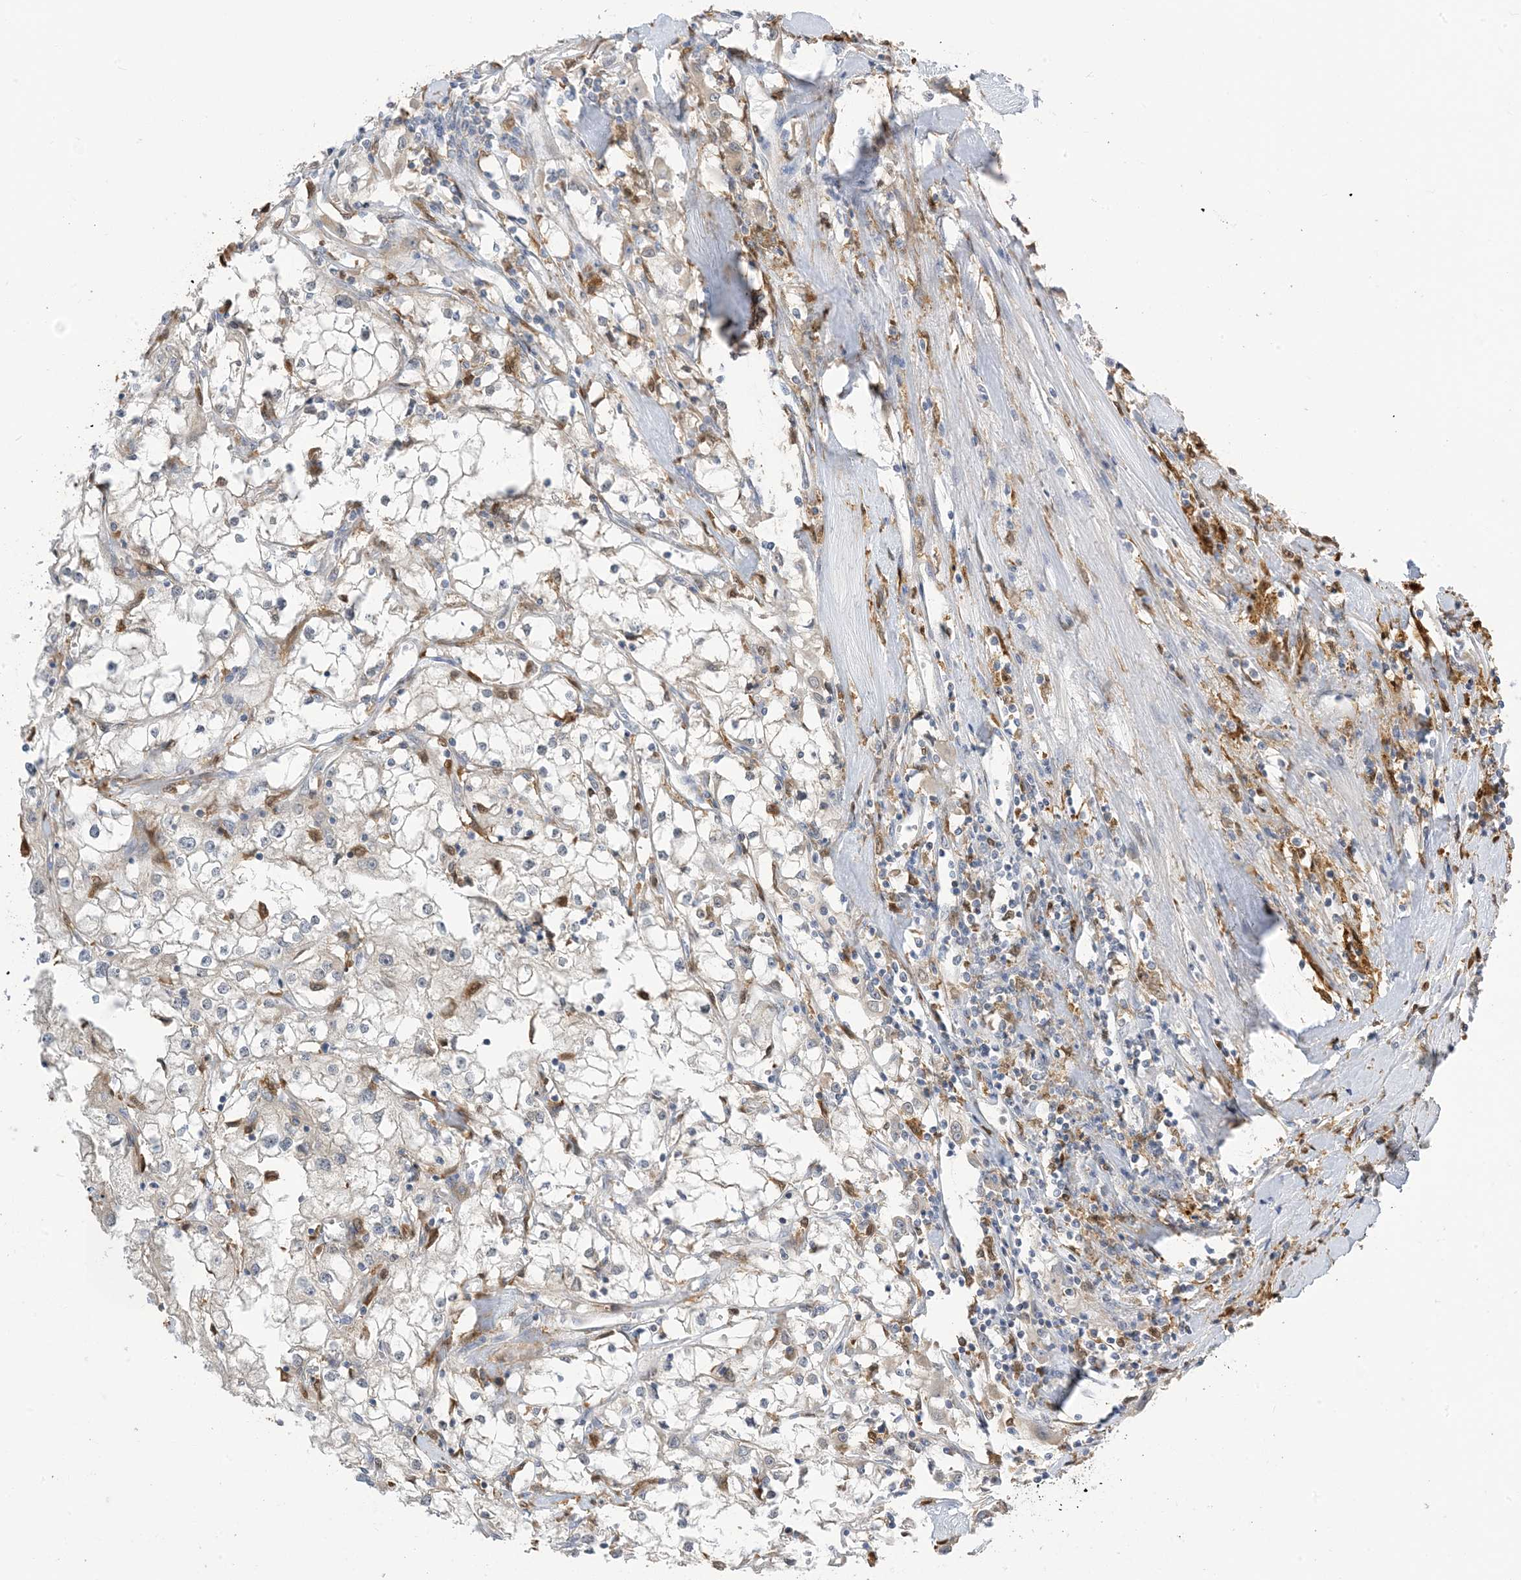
{"staining": {"intensity": "negative", "quantity": "none", "location": "none"}, "tissue": "renal cancer", "cell_type": "Tumor cells", "image_type": "cancer", "snomed": [{"axis": "morphology", "description": "Adenocarcinoma, NOS"}, {"axis": "topography", "description": "Kidney"}], "caption": "The immunohistochemistry (IHC) image has no significant staining in tumor cells of renal cancer (adenocarcinoma) tissue.", "gene": "NAGK", "patient": {"sex": "male", "age": 56}}